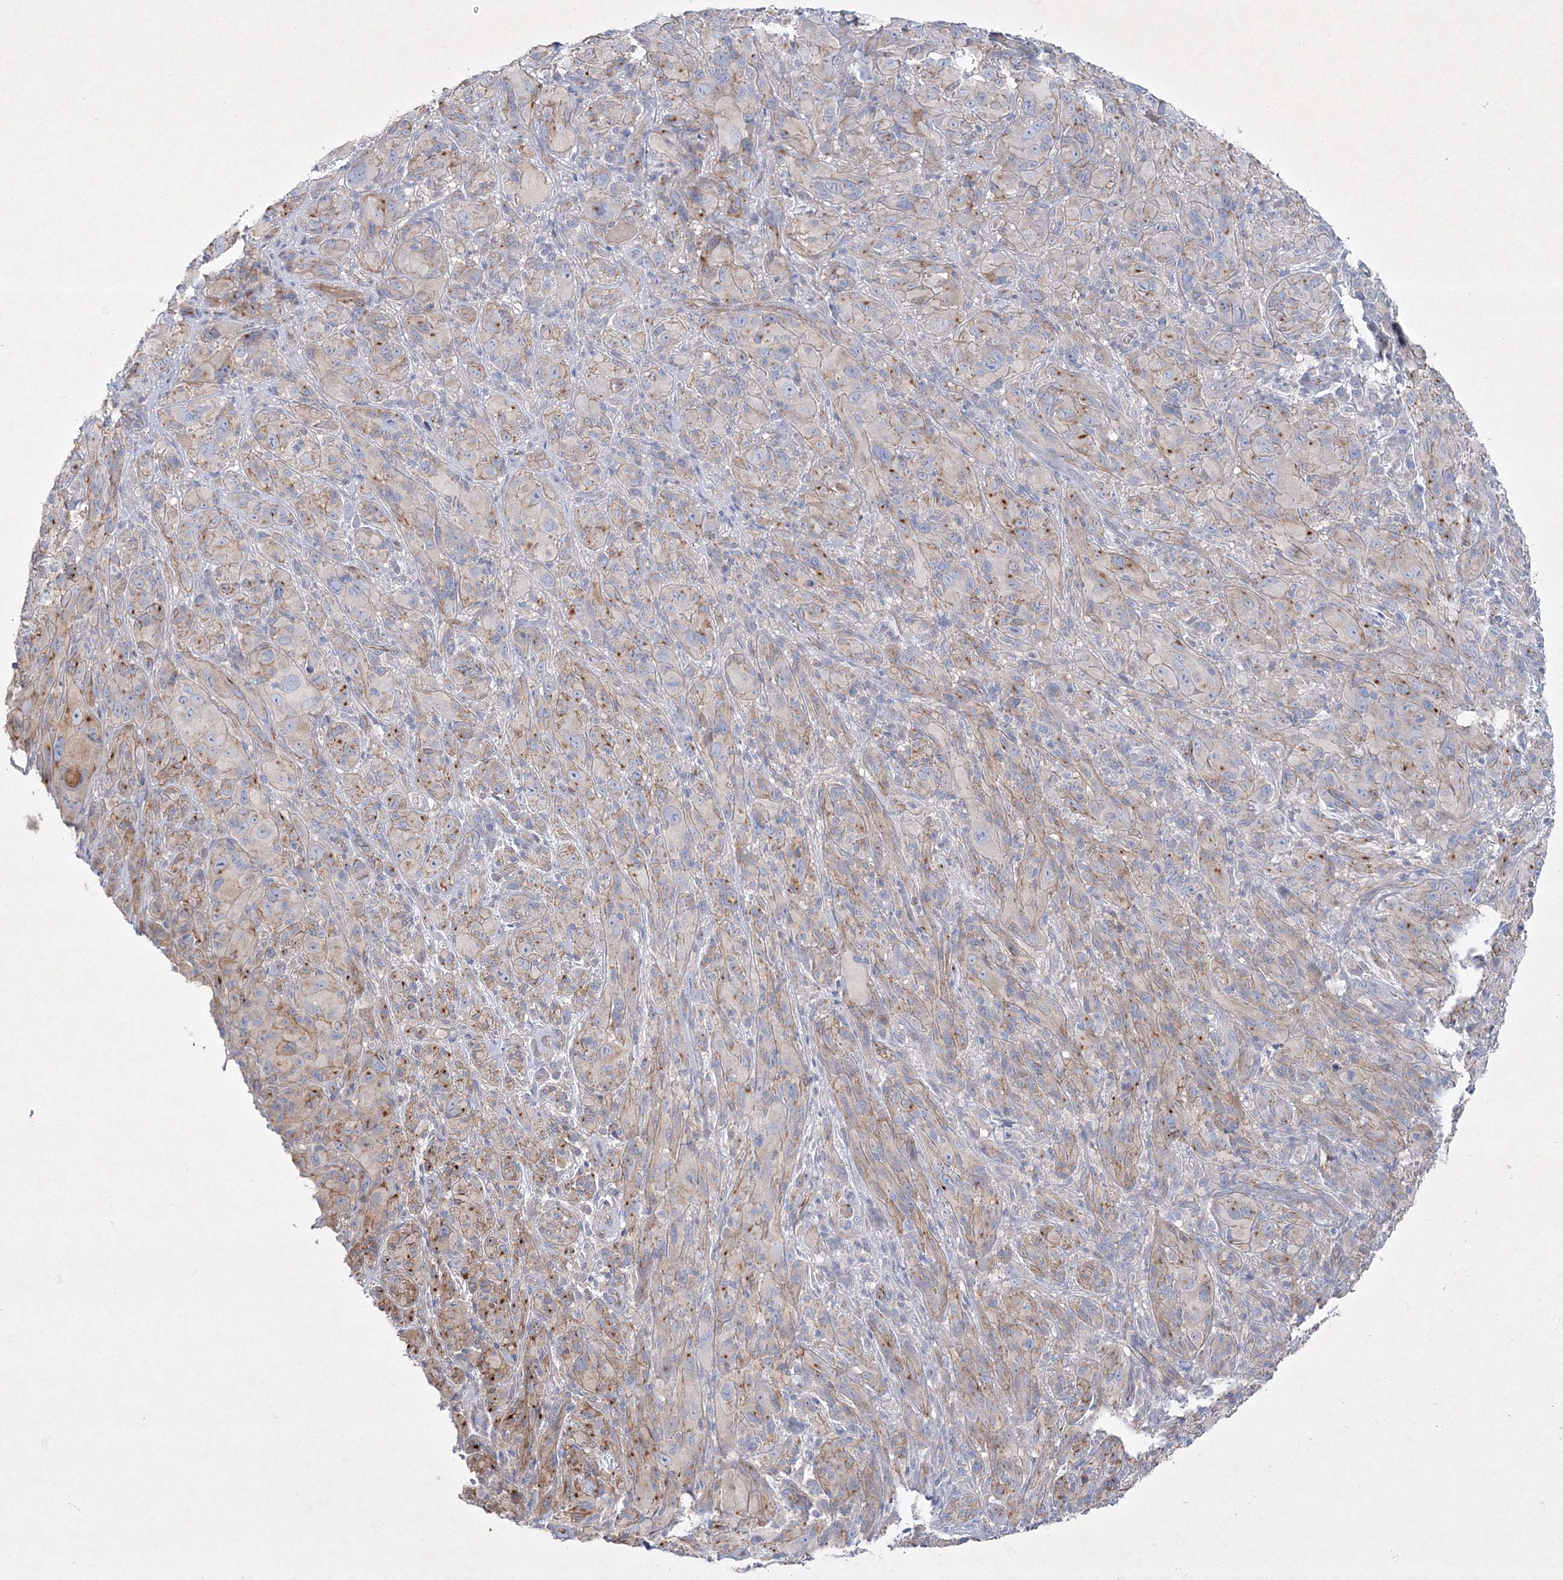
{"staining": {"intensity": "moderate", "quantity": "25%-75%", "location": "cytoplasmic/membranous"}, "tissue": "melanoma", "cell_type": "Tumor cells", "image_type": "cancer", "snomed": [{"axis": "morphology", "description": "Malignant melanoma, NOS"}, {"axis": "topography", "description": "Skin of head"}], "caption": "A brown stain shows moderate cytoplasmic/membranous expression of a protein in malignant melanoma tumor cells.", "gene": "NAA40", "patient": {"sex": "male", "age": 96}}